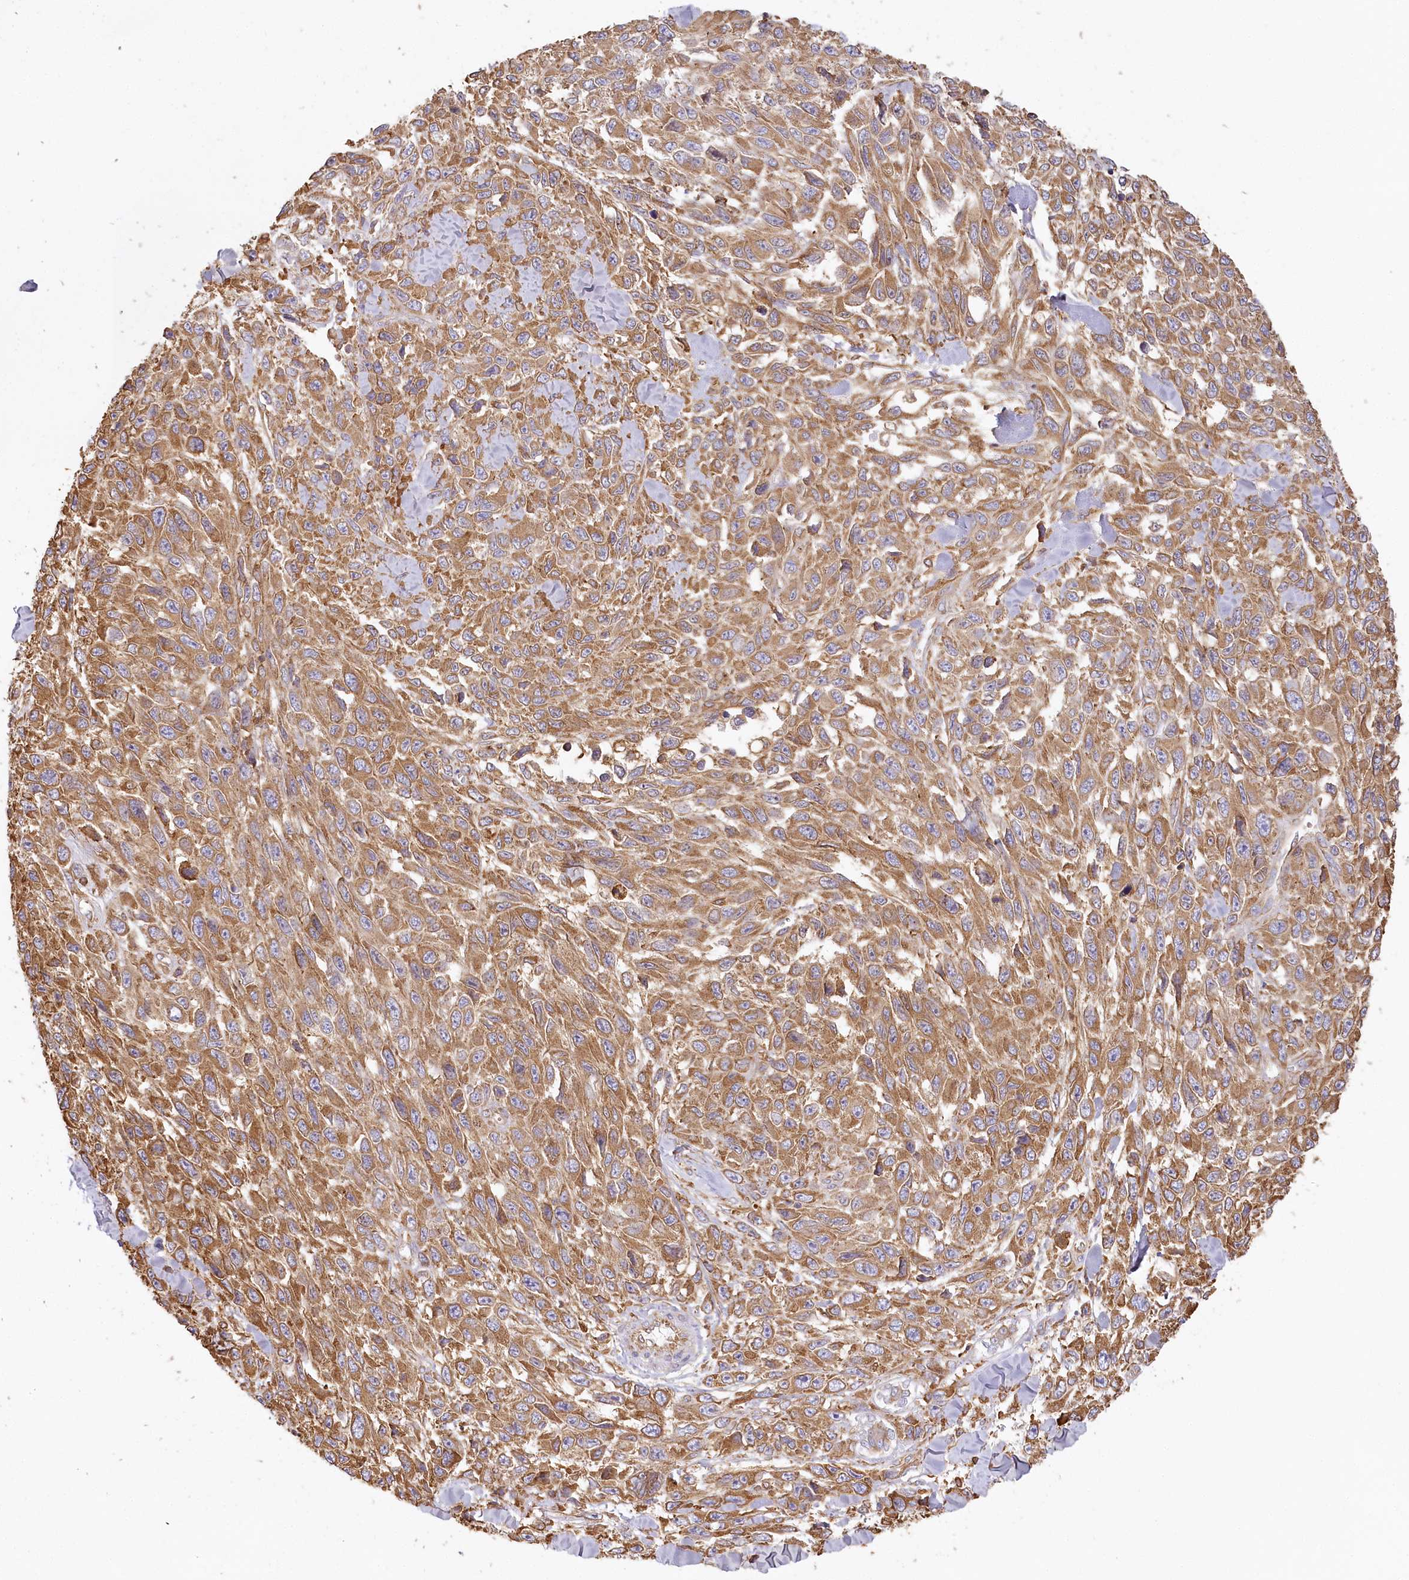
{"staining": {"intensity": "moderate", "quantity": ">75%", "location": "cytoplasmic/membranous"}, "tissue": "melanoma", "cell_type": "Tumor cells", "image_type": "cancer", "snomed": [{"axis": "morphology", "description": "Malignant melanoma, NOS"}, {"axis": "topography", "description": "Skin"}], "caption": "Protein staining of melanoma tissue exhibits moderate cytoplasmic/membranous positivity in approximately >75% of tumor cells. (DAB IHC with brightfield microscopy, high magnification).", "gene": "ACAP2", "patient": {"sex": "female", "age": 96}}